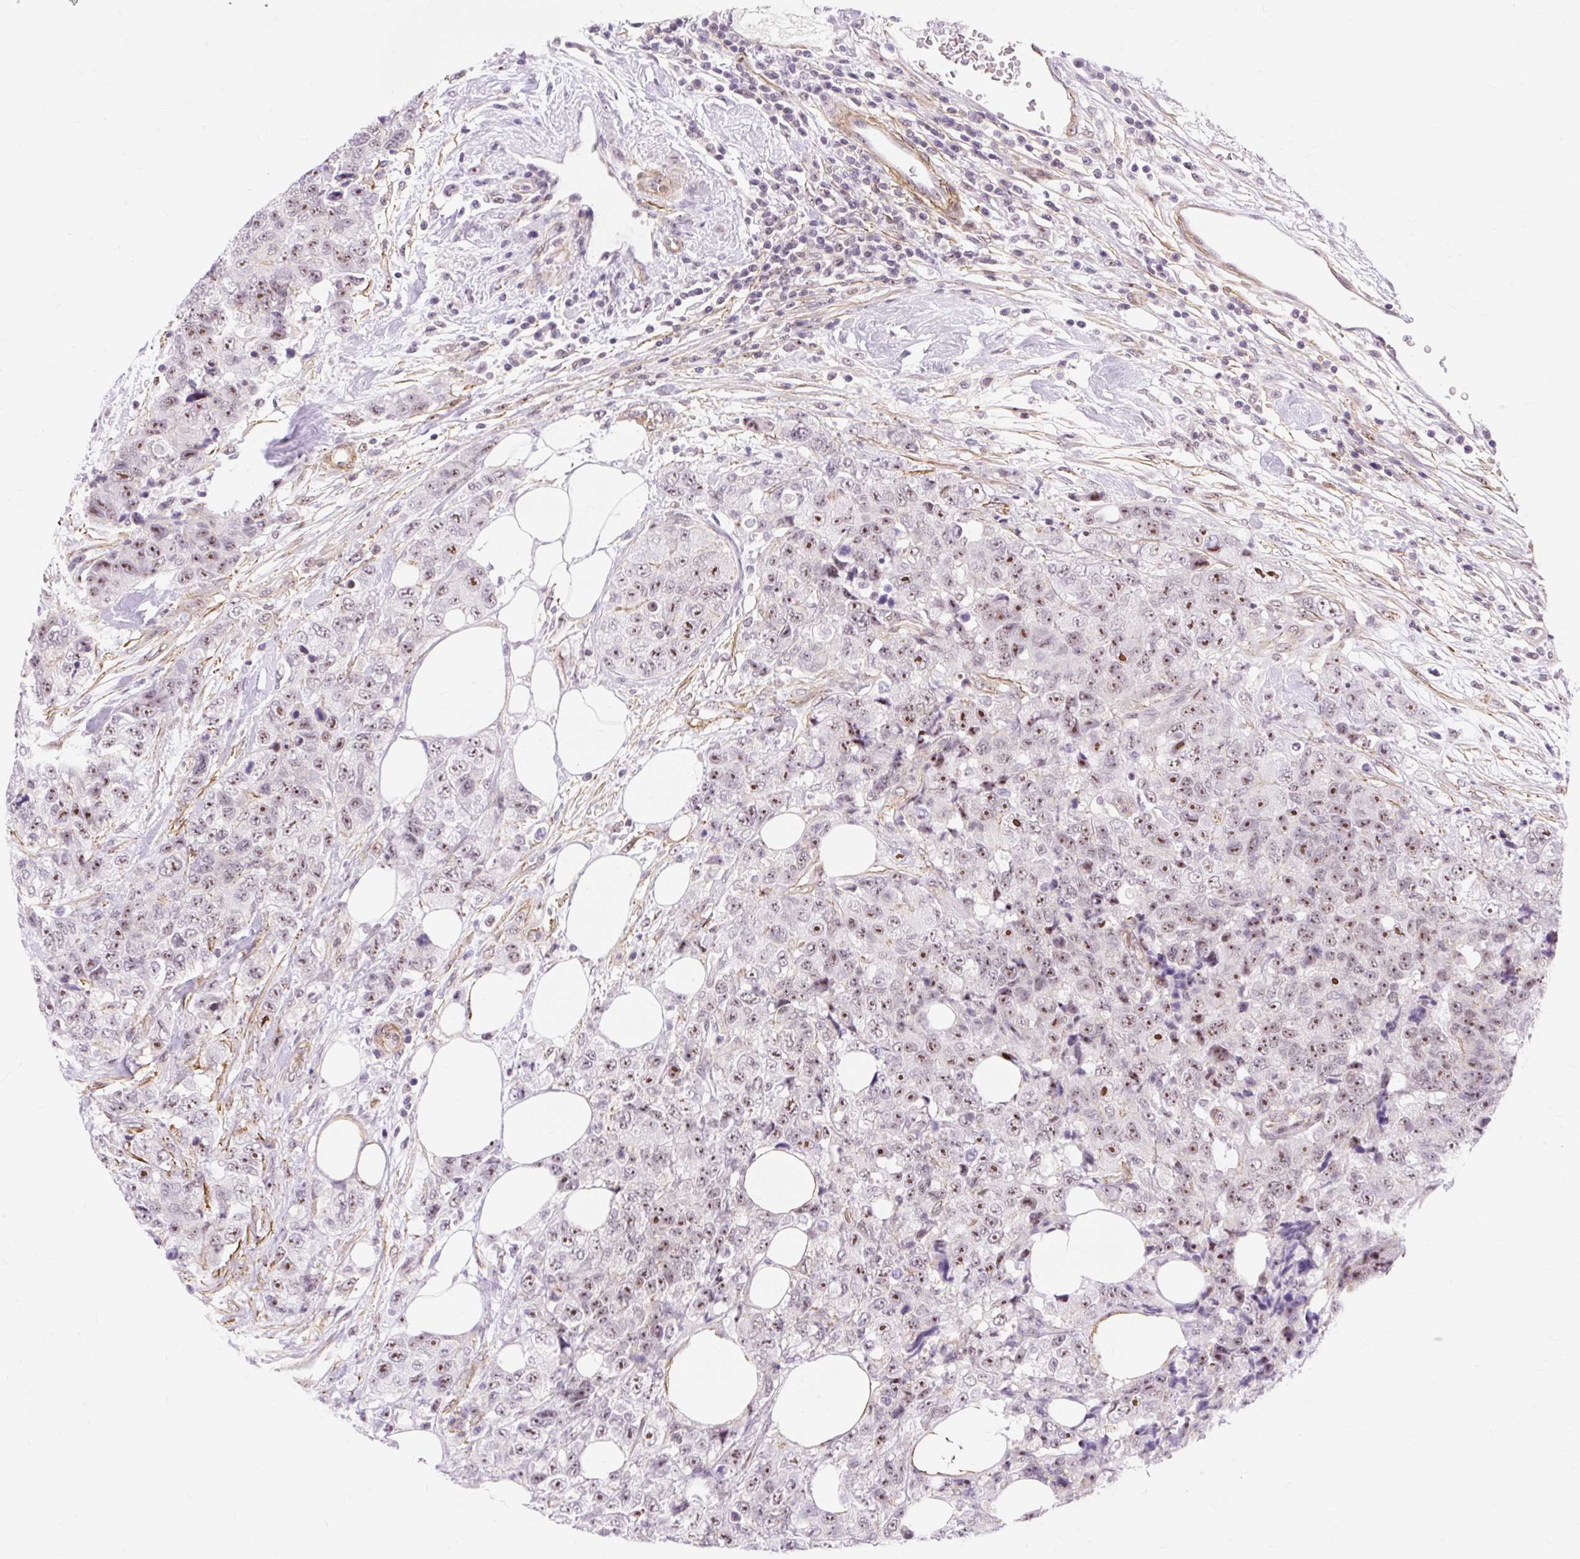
{"staining": {"intensity": "moderate", "quantity": ">75%", "location": "nuclear"}, "tissue": "urothelial cancer", "cell_type": "Tumor cells", "image_type": "cancer", "snomed": [{"axis": "morphology", "description": "Urothelial carcinoma, High grade"}, {"axis": "topography", "description": "Urinary bladder"}], "caption": "Urothelial carcinoma (high-grade) stained with immunohistochemistry (IHC) displays moderate nuclear expression in about >75% of tumor cells.", "gene": "OBP2A", "patient": {"sex": "female", "age": 78}}